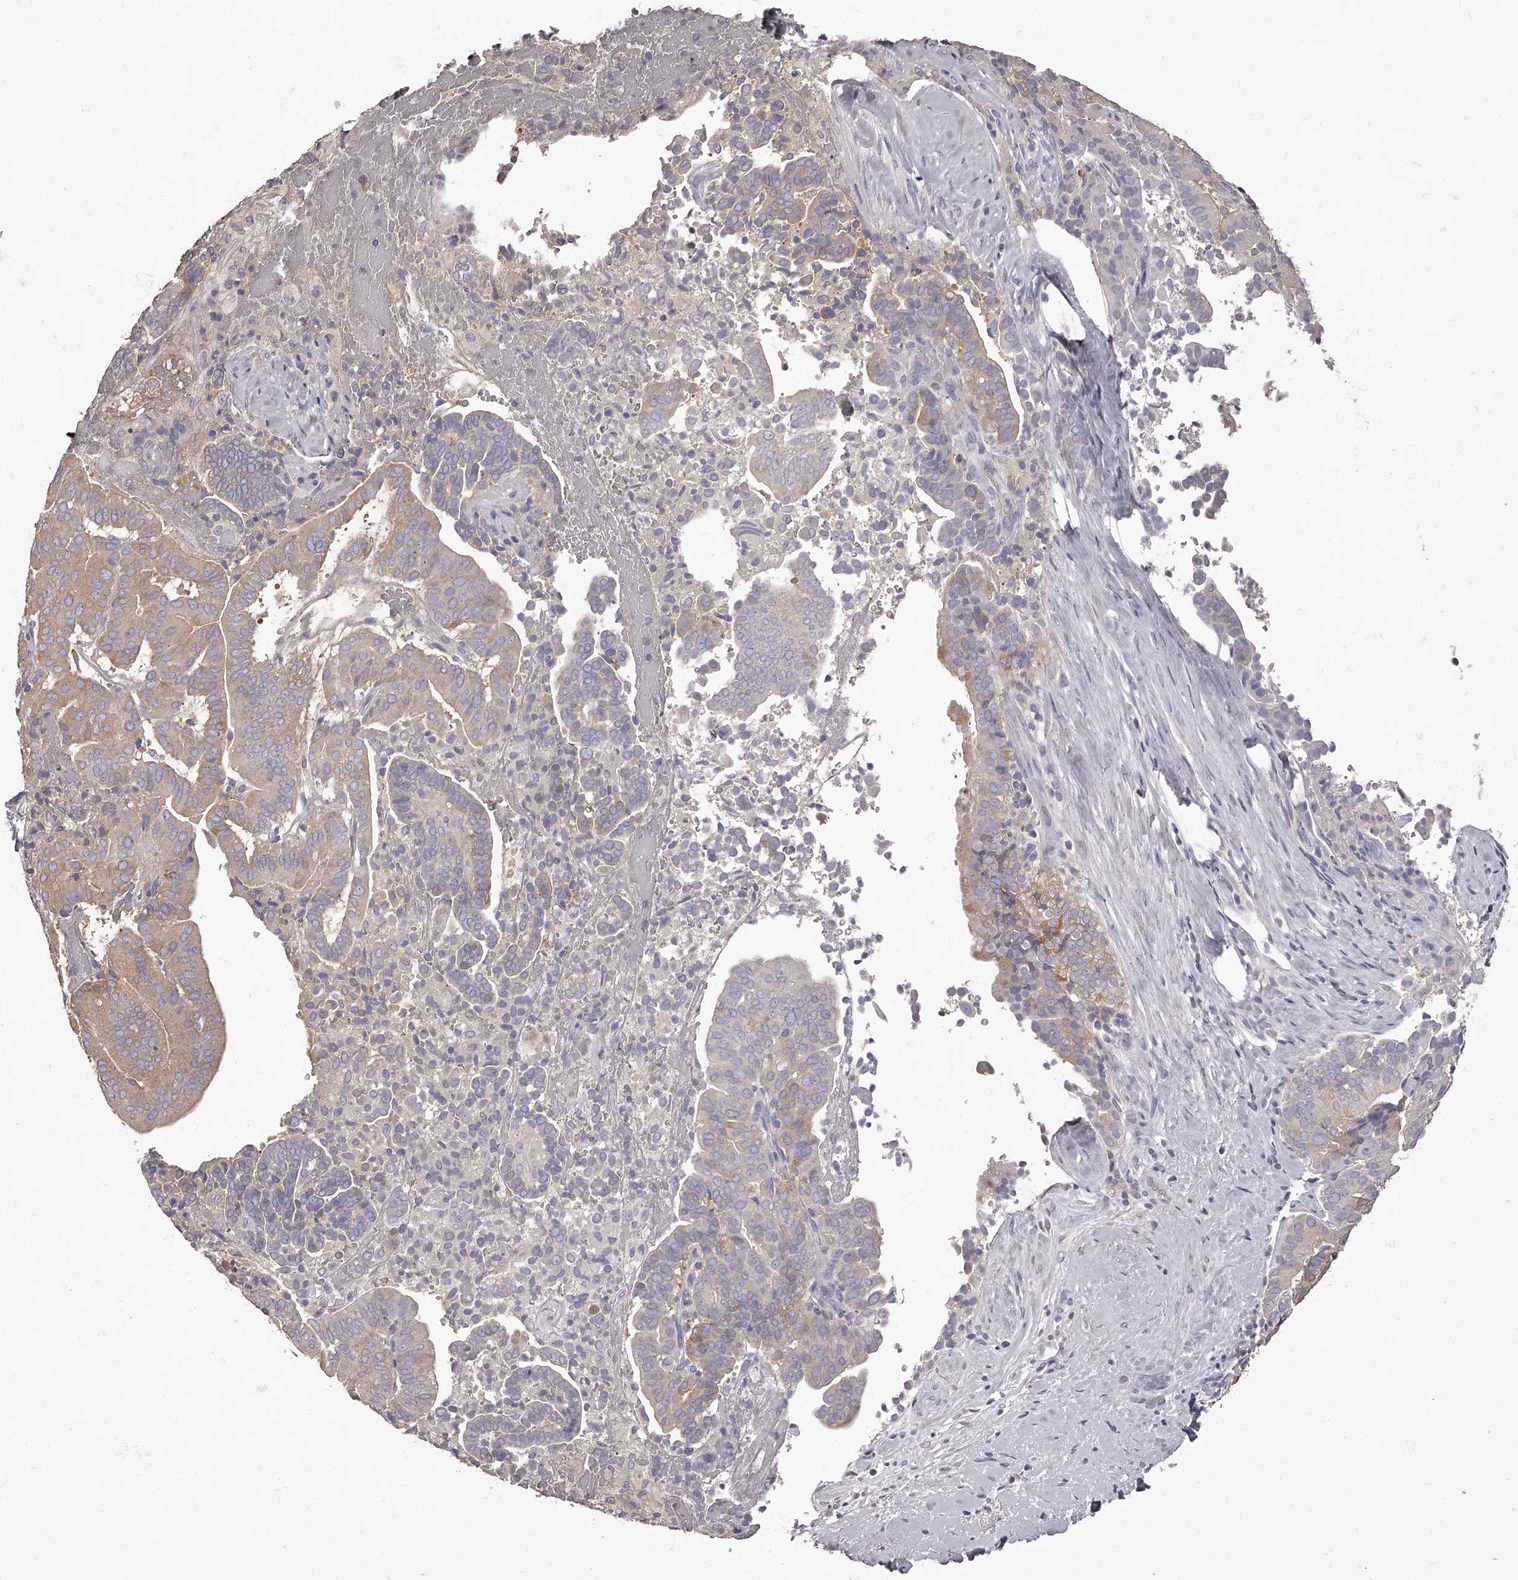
{"staining": {"intensity": "weak", "quantity": "<25%", "location": "cytoplasmic/membranous"}, "tissue": "liver cancer", "cell_type": "Tumor cells", "image_type": "cancer", "snomed": [{"axis": "morphology", "description": "Cholangiocarcinoma"}, {"axis": "topography", "description": "Liver"}], "caption": "Cholangiocarcinoma (liver) was stained to show a protein in brown. There is no significant positivity in tumor cells. The staining was performed using DAB (3,3'-diaminobenzidine) to visualize the protein expression in brown, while the nuclei were stained in blue with hematoxylin (Magnification: 20x).", "gene": "APEH", "patient": {"sex": "female", "age": 75}}